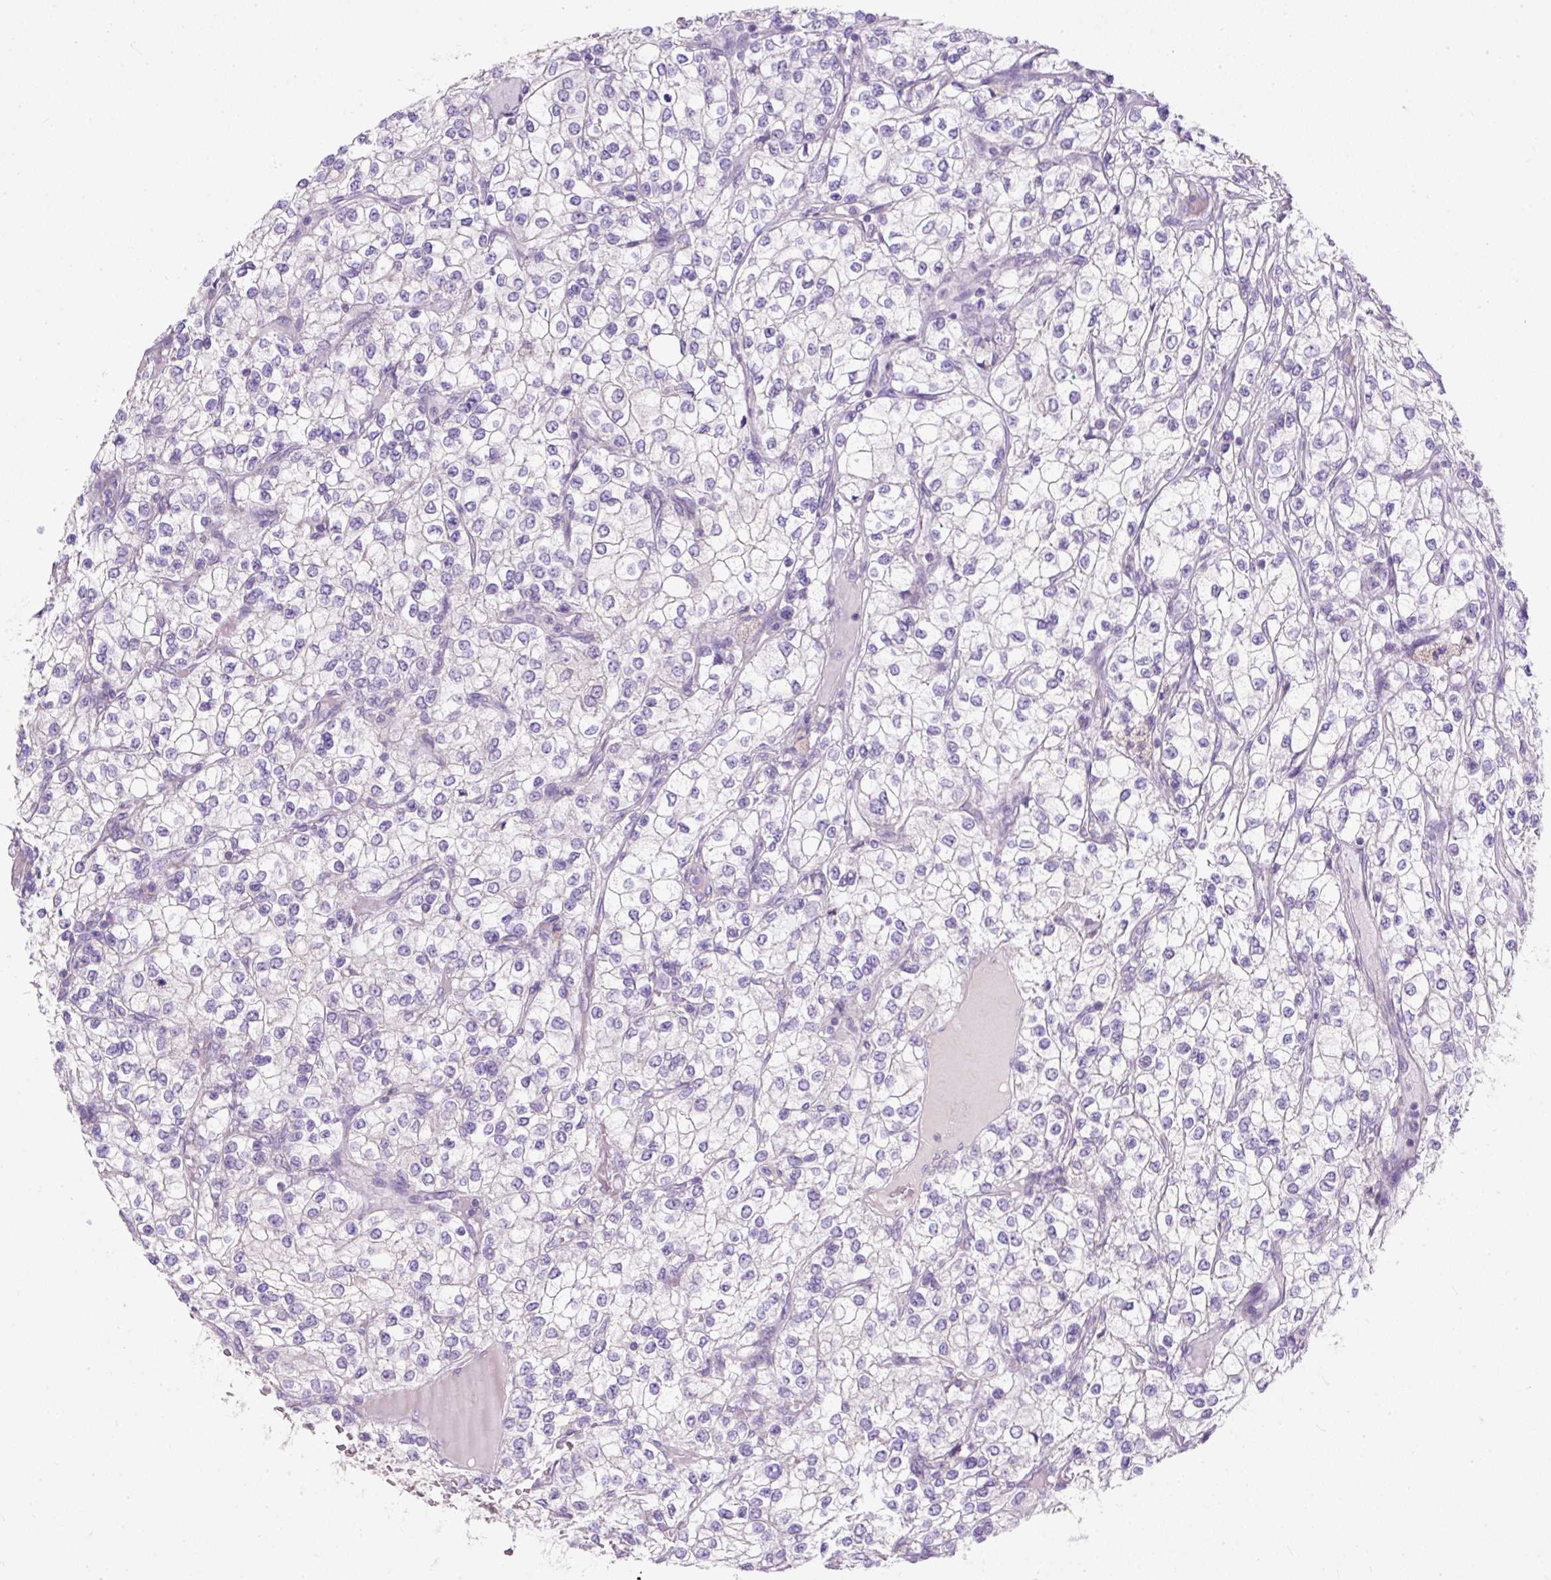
{"staining": {"intensity": "negative", "quantity": "none", "location": "none"}, "tissue": "renal cancer", "cell_type": "Tumor cells", "image_type": "cancer", "snomed": [{"axis": "morphology", "description": "Adenocarcinoma, NOS"}, {"axis": "topography", "description": "Kidney"}], "caption": "Human adenocarcinoma (renal) stained for a protein using immunohistochemistry (IHC) demonstrates no staining in tumor cells.", "gene": "SUSD5", "patient": {"sex": "male", "age": 80}}